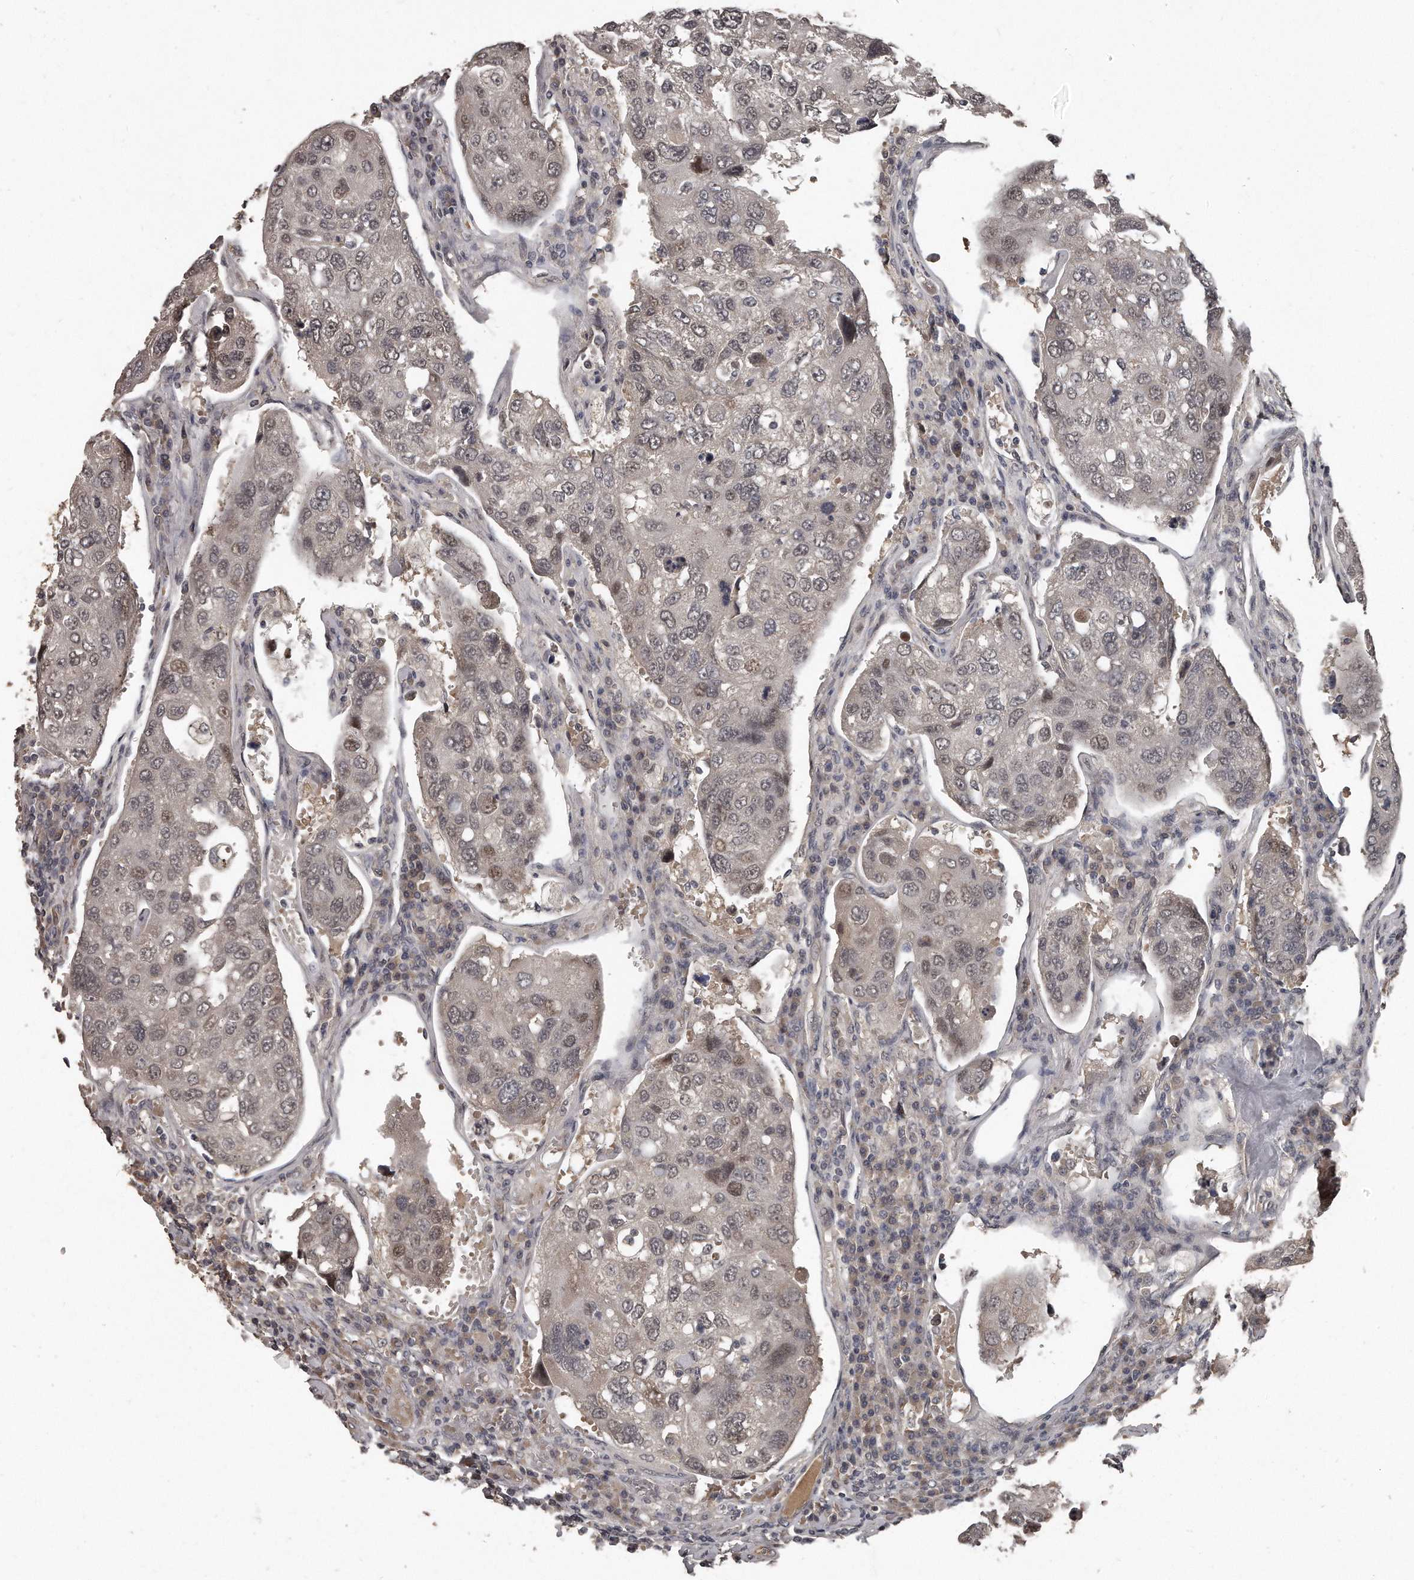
{"staining": {"intensity": "weak", "quantity": "25%-75%", "location": "nuclear"}, "tissue": "urothelial cancer", "cell_type": "Tumor cells", "image_type": "cancer", "snomed": [{"axis": "morphology", "description": "Urothelial carcinoma, High grade"}, {"axis": "topography", "description": "Lymph node"}, {"axis": "topography", "description": "Urinary bladder"}], "caption": "Weak nuclear protein staining is seen in about 25%-75% of tumor cells in urothelial carcinoma (high-grade). (Brightfield microscopy of DAB IHC at high magnification).", "gene": "GRB10", "patient": {"sex": "male", "age": 51}}